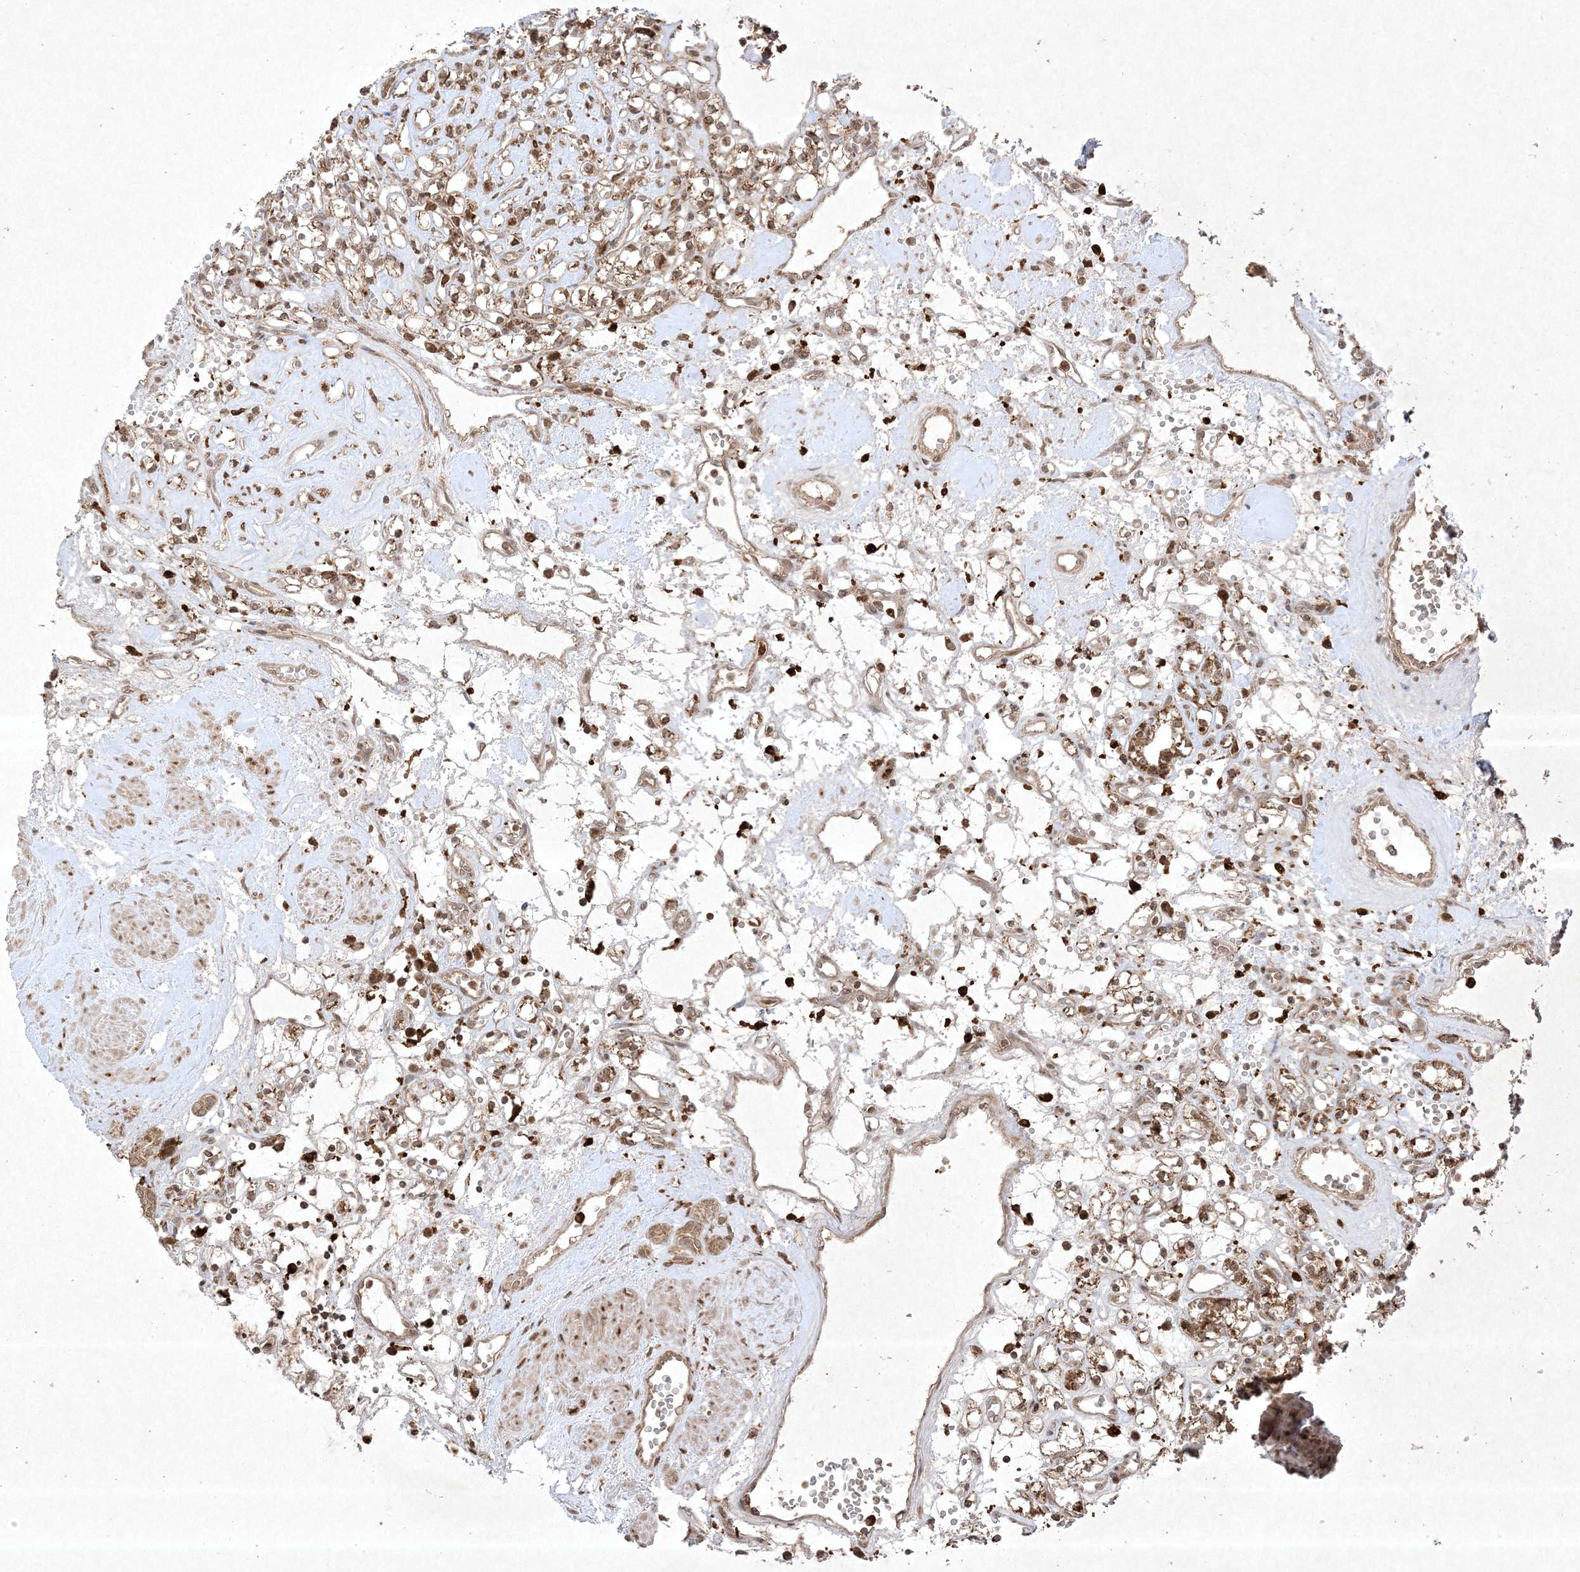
{"staining": {"intensity": "moderate", "quantity": ">75%", "location": "cytoplasmic/membranous"}, "tissue": "renal cancer", "cell_type": "Tumor cells", "image_type": "cancer", "snomed": [{"axis": "morphology", "description": "Adenocarcinoma, NOS"}, {"axis": "topography", "description": "Kidney"}], "caption": "An image showing moderate cytoplasmic/membranous positivity in about >75% of tumor cells in renal cancer, as visualized by brown immunohistochemical staining.", "gene": "PTK6", "patient": {"sex": "female", "age": 59}}